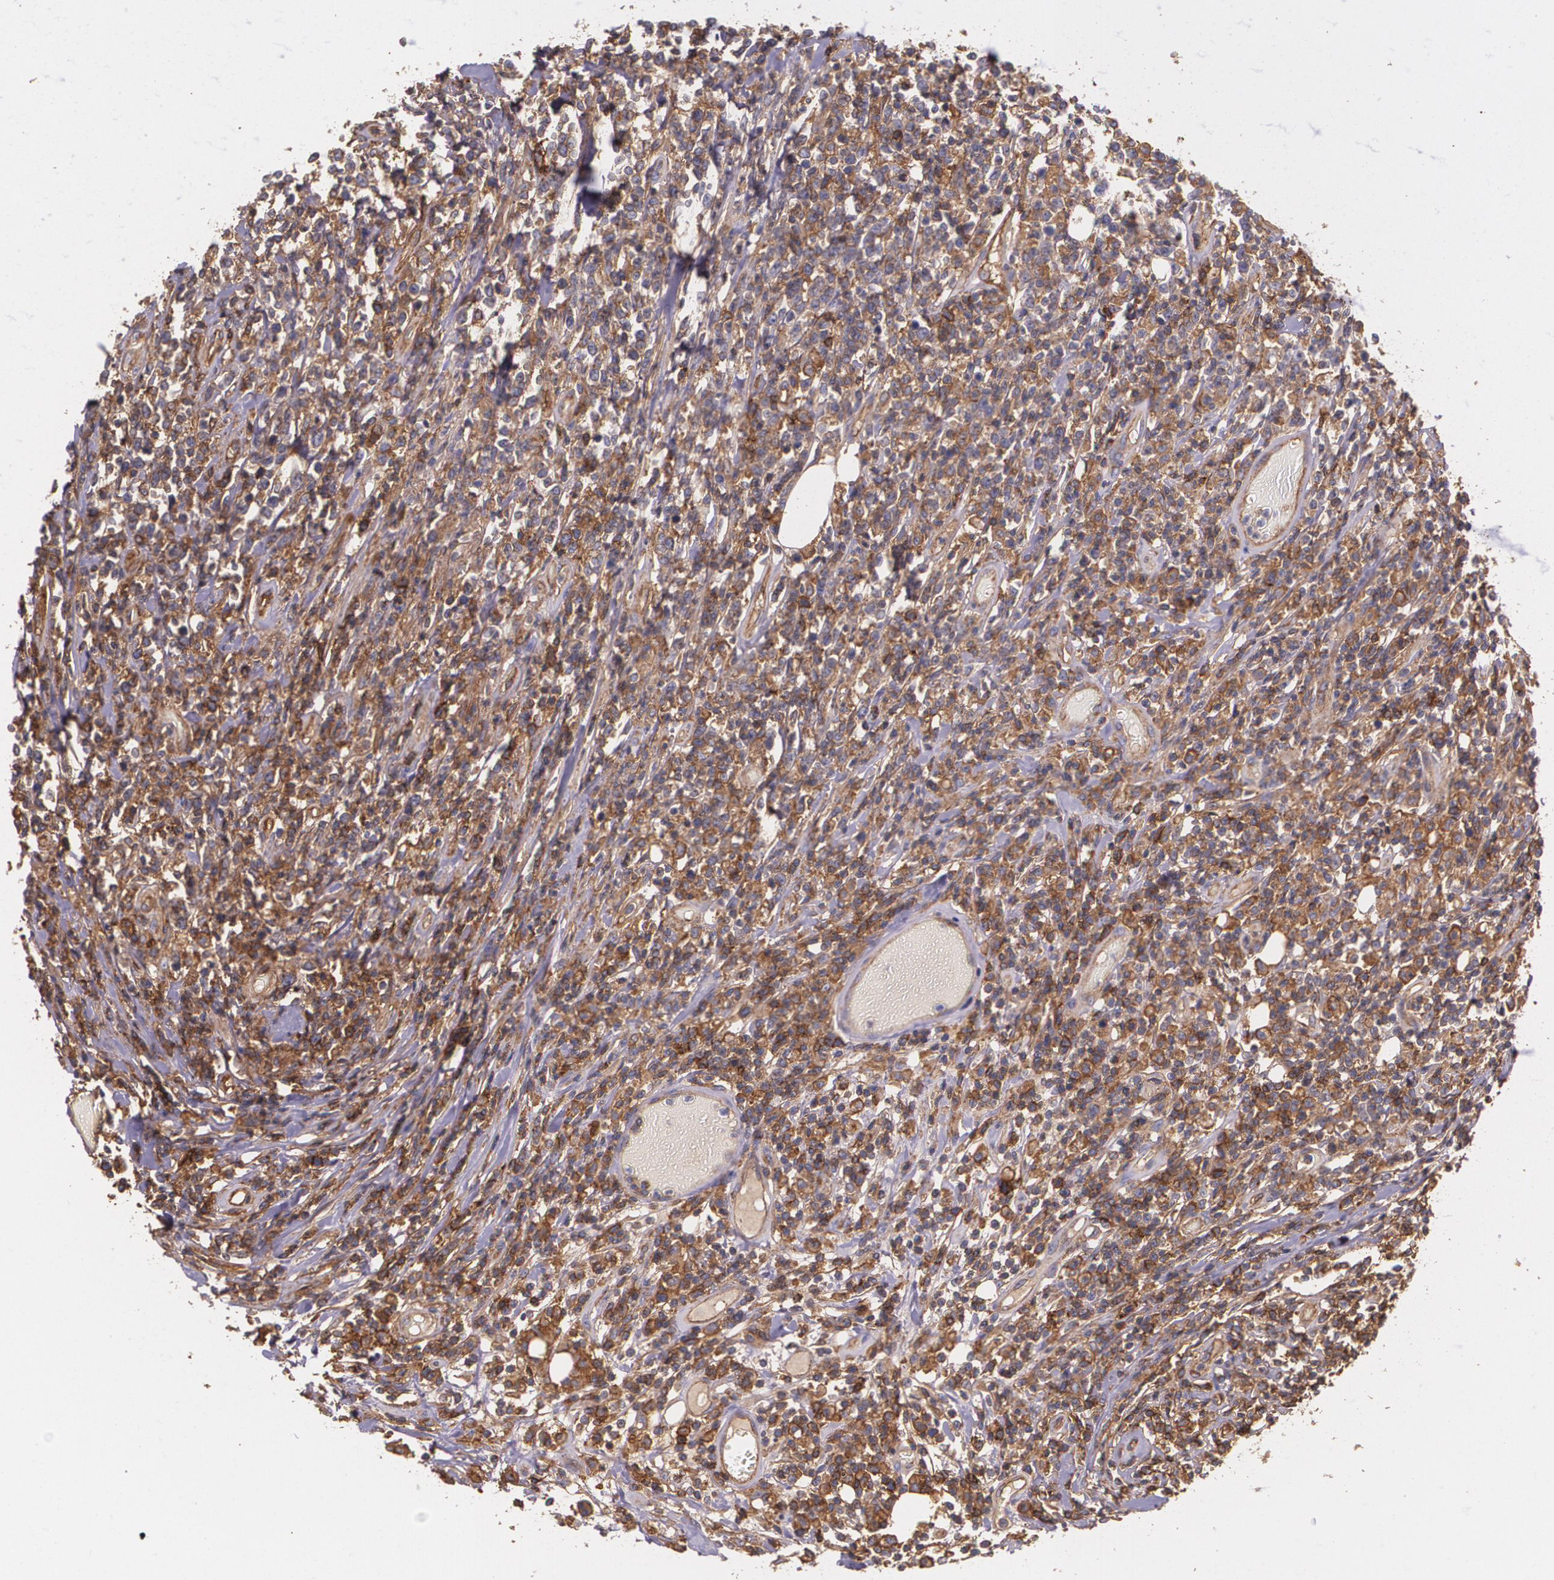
{"staining": {"intensity": "moderate", "quantity": "25%-75%", "location": "cytoplasmic/membranous"}, "tissue": "lymphoma", "cell_type": "Tumor cells", "image_type": "cancer", "snomed": [{"axis": "morphology", "description": "Malignant lymphoma, non-Hodgkin's type, High grade"}, {"axis": "topography", "description": "Colon"}], "caption": "Lymphoma stained for a protein (brown) shows moderate cytoplasmic/membranous positive expression in approximately 25%-75% of tumor cells.", "gene": "B2M", "patient": {"sex": "male", "age": 82}}